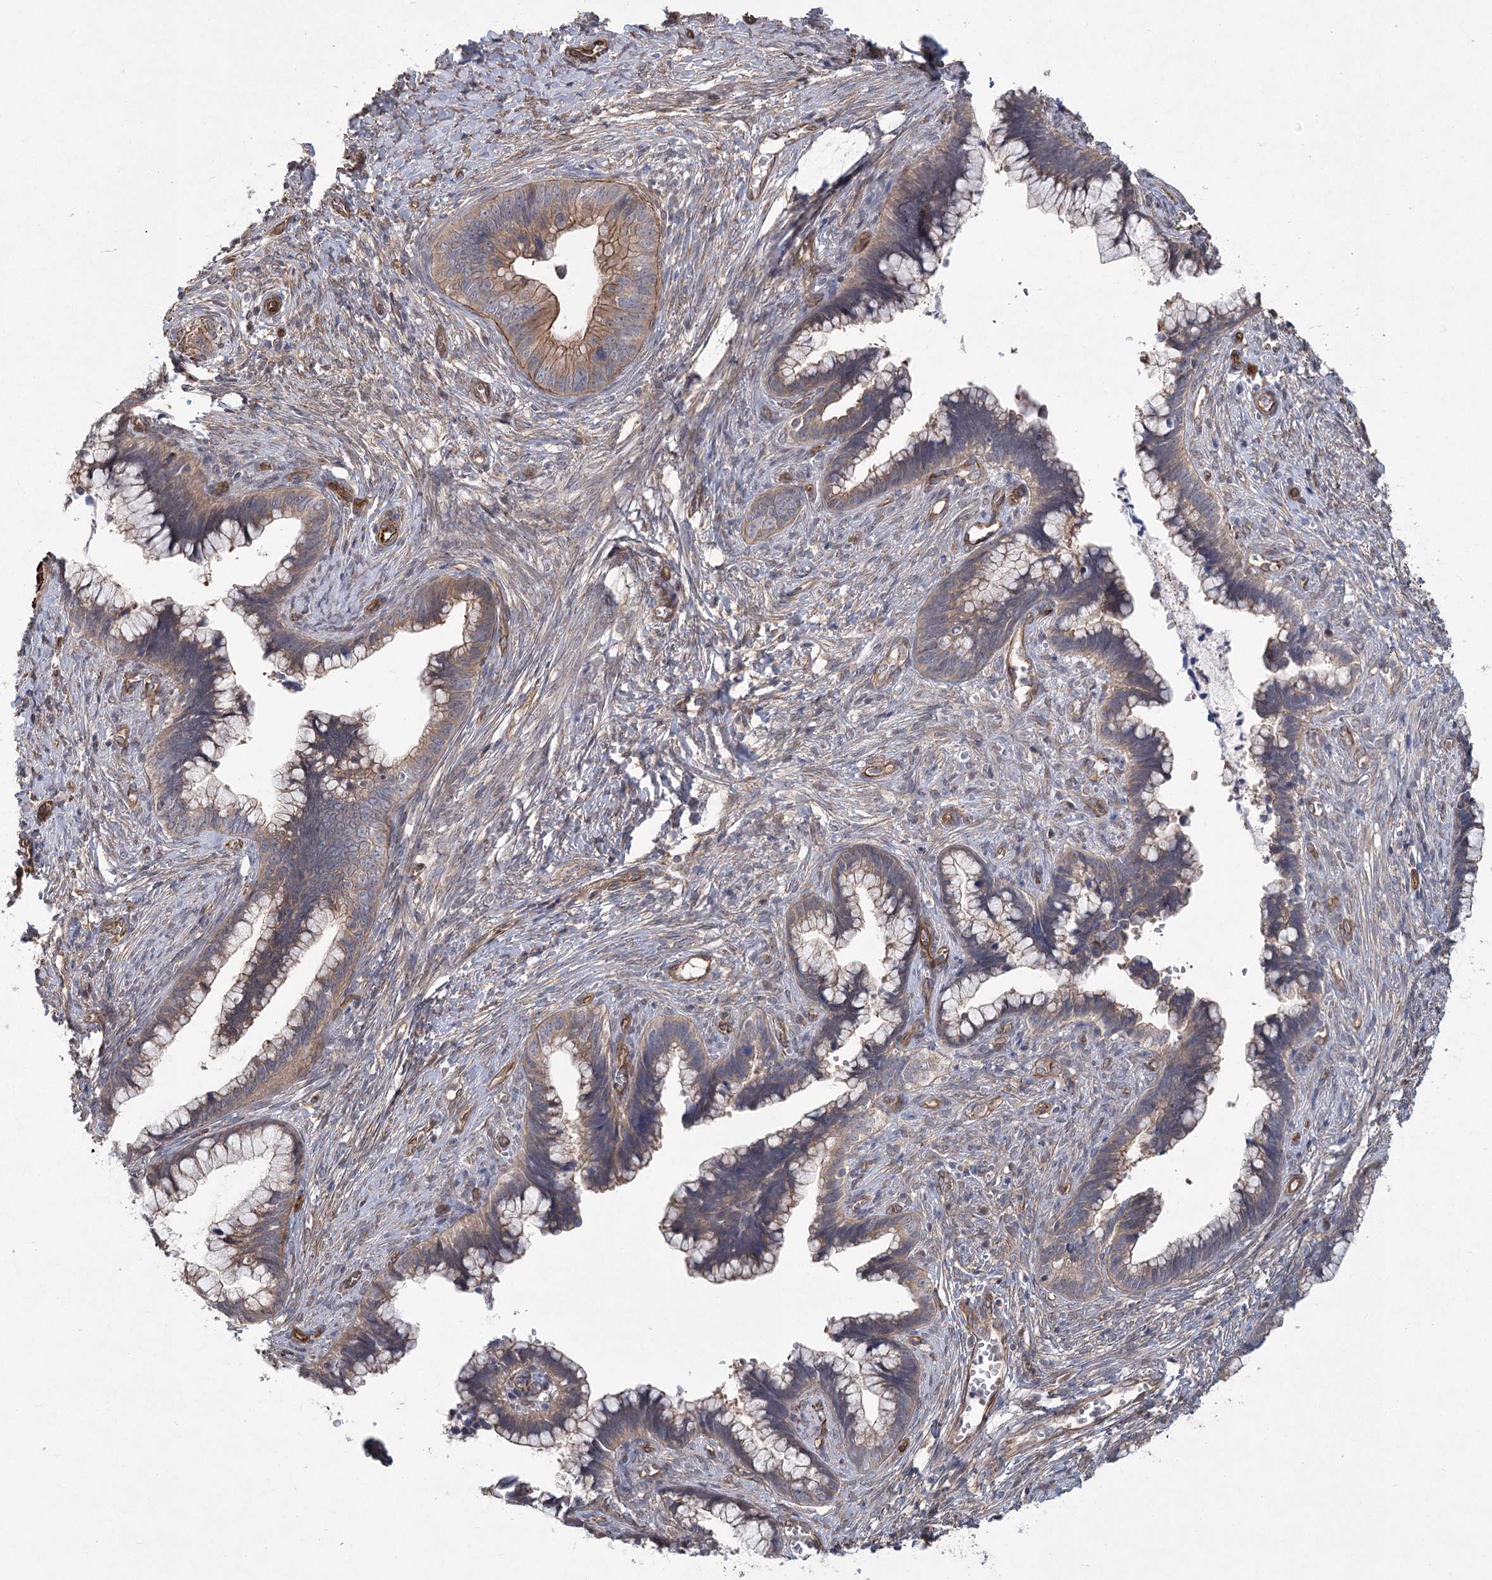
{"staining": {"intensity": "moderate", "quantity": "25%-75%", "location": "cytoplasmic/membranous"}, "tissue": "cervical cancer", "cell_type": "Tumor cells", "image_type": "cancer", "snomed": [{"axis": "morphology", "description": "Adenocarcinoma, NOS"}, {"axis": "topography", "description": "Cervix"}], "caption": "Tumor cells show moderate cytoplasmic/membranous expression in about 25%-75% of cells in adenocarcinoma (cervical).", "gene": "RWDD4", "patient": {"sex": "female", "age": 44}}